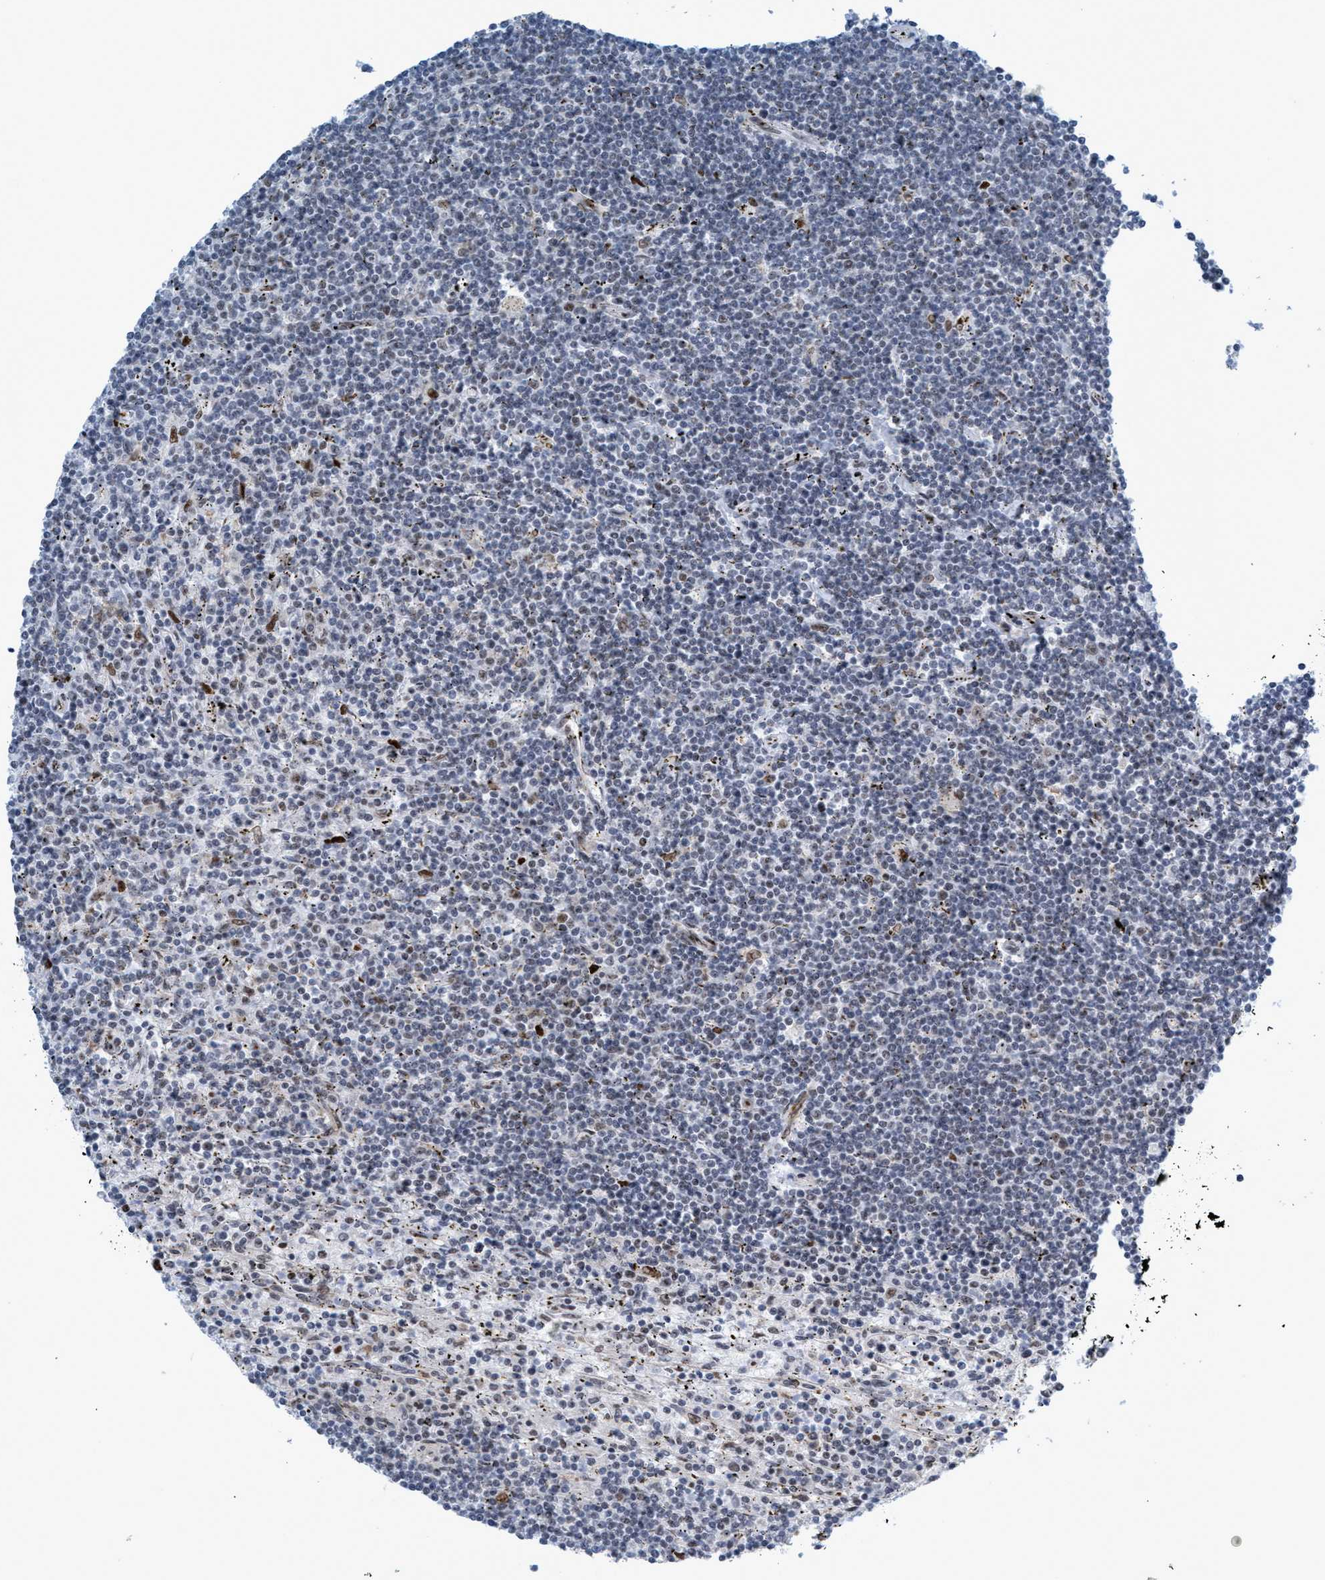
{"staining": {"intensity": "negative", "quantity": "none", "location": "none"}, "tissue": "lymphoma", "cell_type": "Tumor cells", "image_type": "cancer", "snomed": [{"axis": "morphology", "description": "Malignant lymphoma, non-Hodgkin's type, Low grade"}, {"axis": "topography", "description": "Spleen"}], "caption": "This is a image of immunohistochemistry staining of malignant lymphoma, non-Hodgkin's type (low-grade), which shows no positivity in tumor cells.", "gene": "CWC27", "patient": {"sex": "male", "age": 76}}